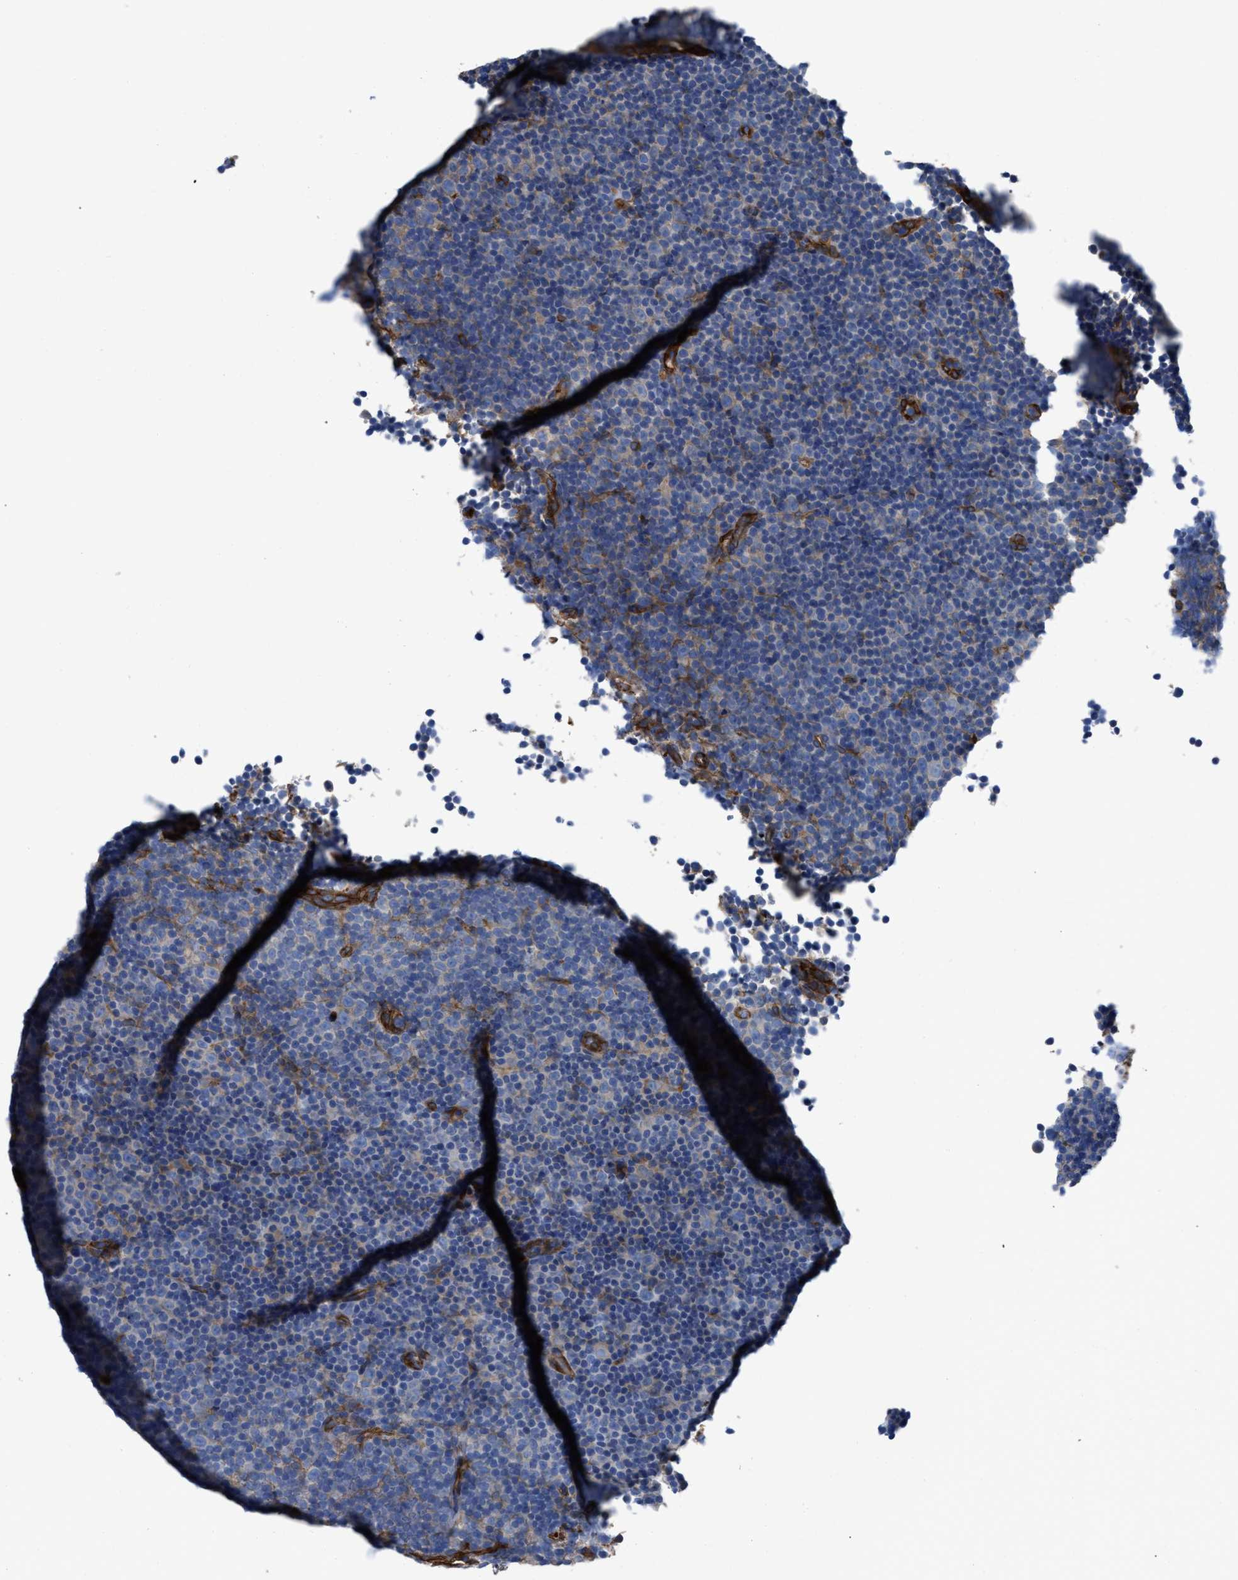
{"staining": {"intensity": "weak", "quantity": "25%-75%", "location": "cytoplasmic/membranous"}, "tissue": "lymphoma", "cell_type": "Tumor cells", "image_type": "cancer", "snomed": [{"axis": "morphology", "description": "Malignant lymphoma, non-Hodgkin's type, Low grade"}, {"axis": "topography", "description": "Lymph node"}], "caption": "Immunohistochemistry staining of malignant lymphoma, non-Hodgkin's type (low-grade), which shows low levels of weak cytoplasmic/membranous expression in about 25%-75% of tumor cells indicating weak cytoplasmic/membranous protein positivity. The staining was performed using DAB (3,3'-diaminobenzidine) (brown) for protein detection and nuclei were counterstained in hematoxylin (blue).", "gene": "TRIOBP", "patient": {"sex": "female", "age": 67}}